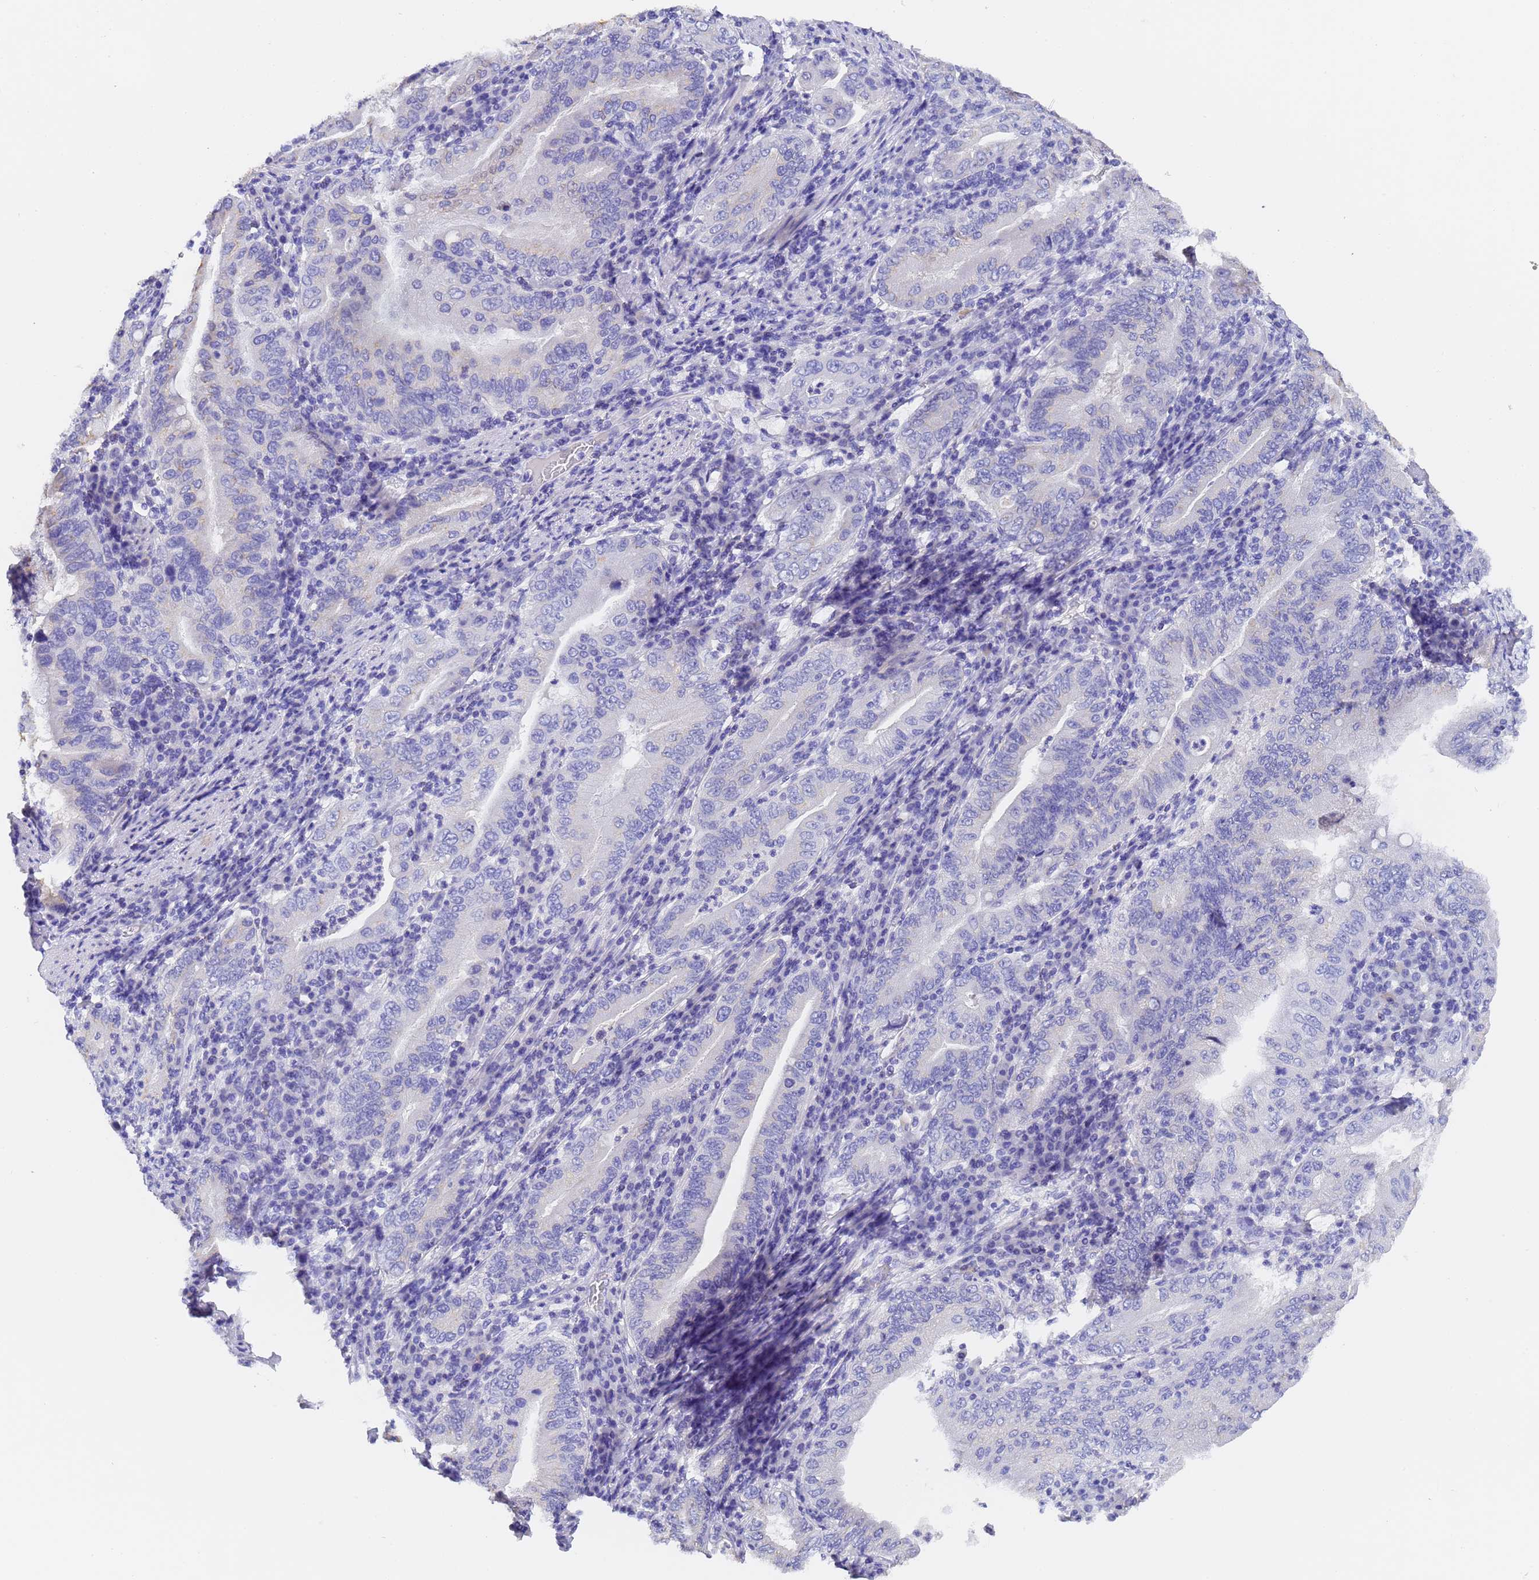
{"staining": {"intensity": "weak", "quantity": "<25%", "location": "cytoplasmic/membranous"}, "tissue": "stomach cancer", "cell_type": "Tumor cells", "image_type": "cancer", "snomed": [{"axis": "morphology", "description": "Normal tissue, NOS"}, {"axis": "morphology", "description": "Adenocarcinoma, NOS"}, {"axis": "topography", "description": "Esophagus"}, {"axis": "topography", "description": "Stomach, upper"}, {"axis": "topography", "description": "Peripheral nerve tissue"}], "caption": "This photomicrograph is of stomach cancer stained with immunohistochemistry (IHC) to label a protein in brown with the nuclei are counter-stained blue. There is no expression in tumor cells.", "gene": "GABRA1", "patient": {"sex": "male", "age": 62}}